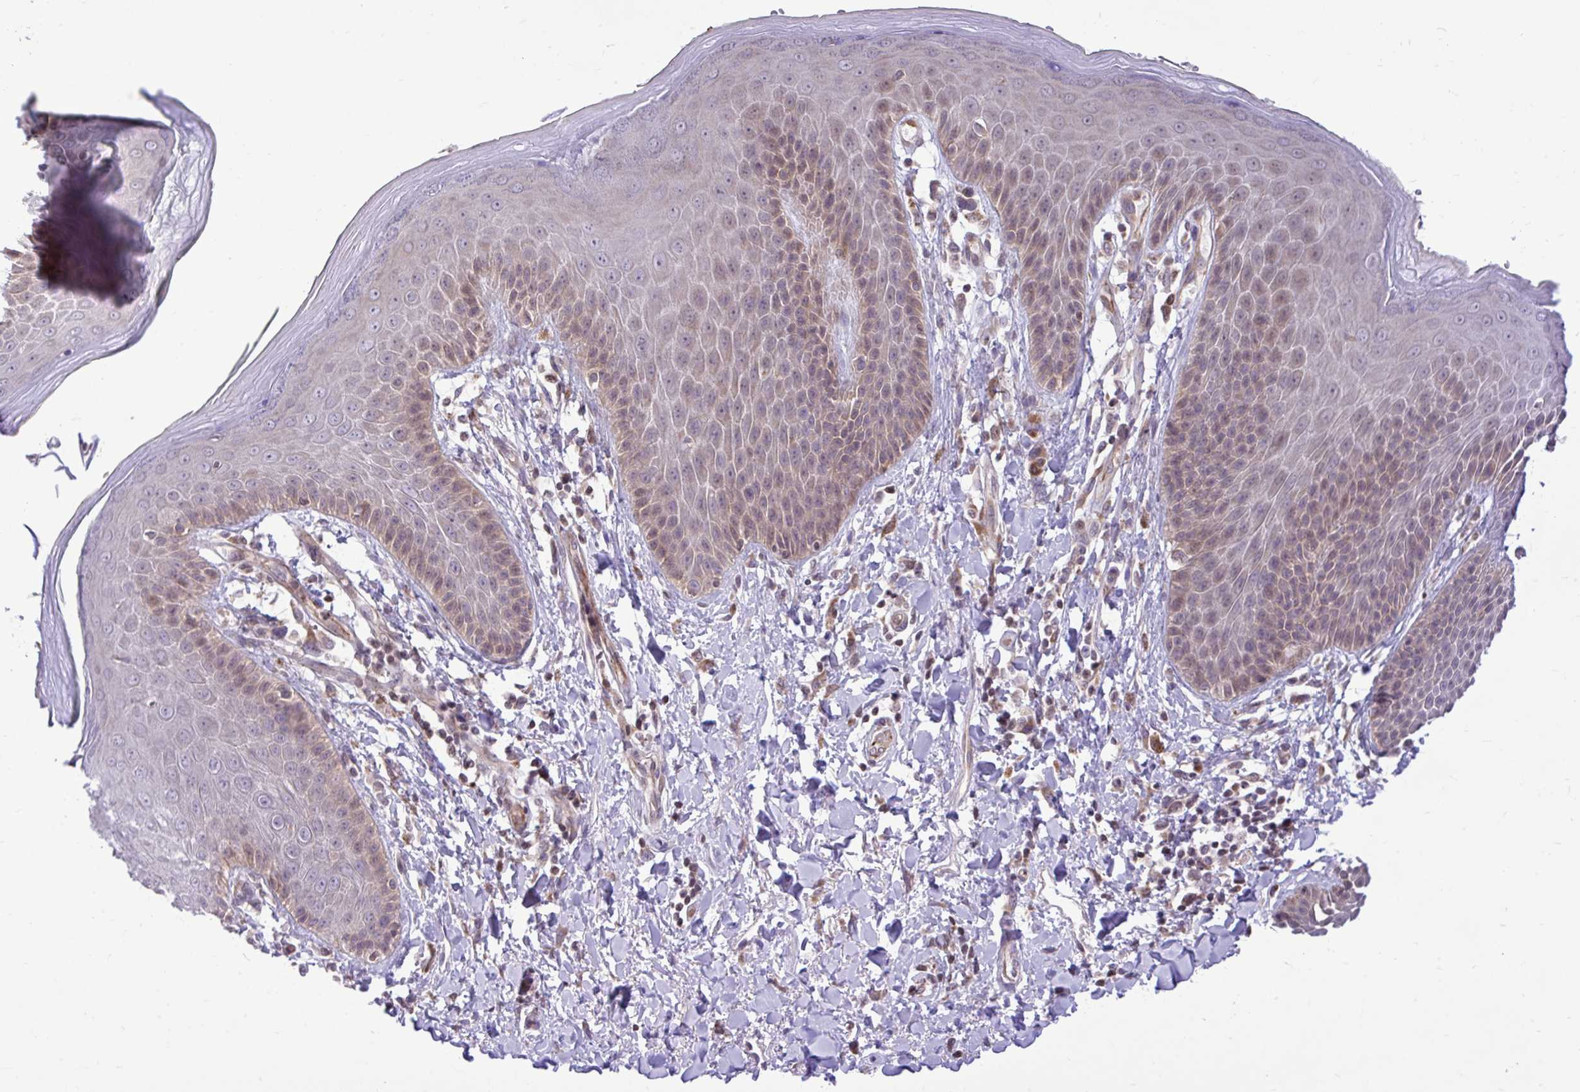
{"staining": {"intensity": "weak", "quantity": "25%-75%", "location": "cytoplasmic/membranous"}, "tissue": "skin", "cell_type": "Epidermal cells", "image_type": "normal", "snomed": [{"axis": "morphology", "description": "Normal tissue, NOS"}, {"axis": "topography", "description": "Anal"}, {"axis": "topography", "description": "Peripheral nerve tissue"}], "caption": "Epidermal cells show low levels of weak cytoplasmic/membranous staining in approximately 25%-75% of cells in unremarkable human skin. Immunohistochemistry stains the protein of interest in brown and the nuclei are stained blue.", "gene": "METTL9", "patient": {"sex": "male", "age": 51}}